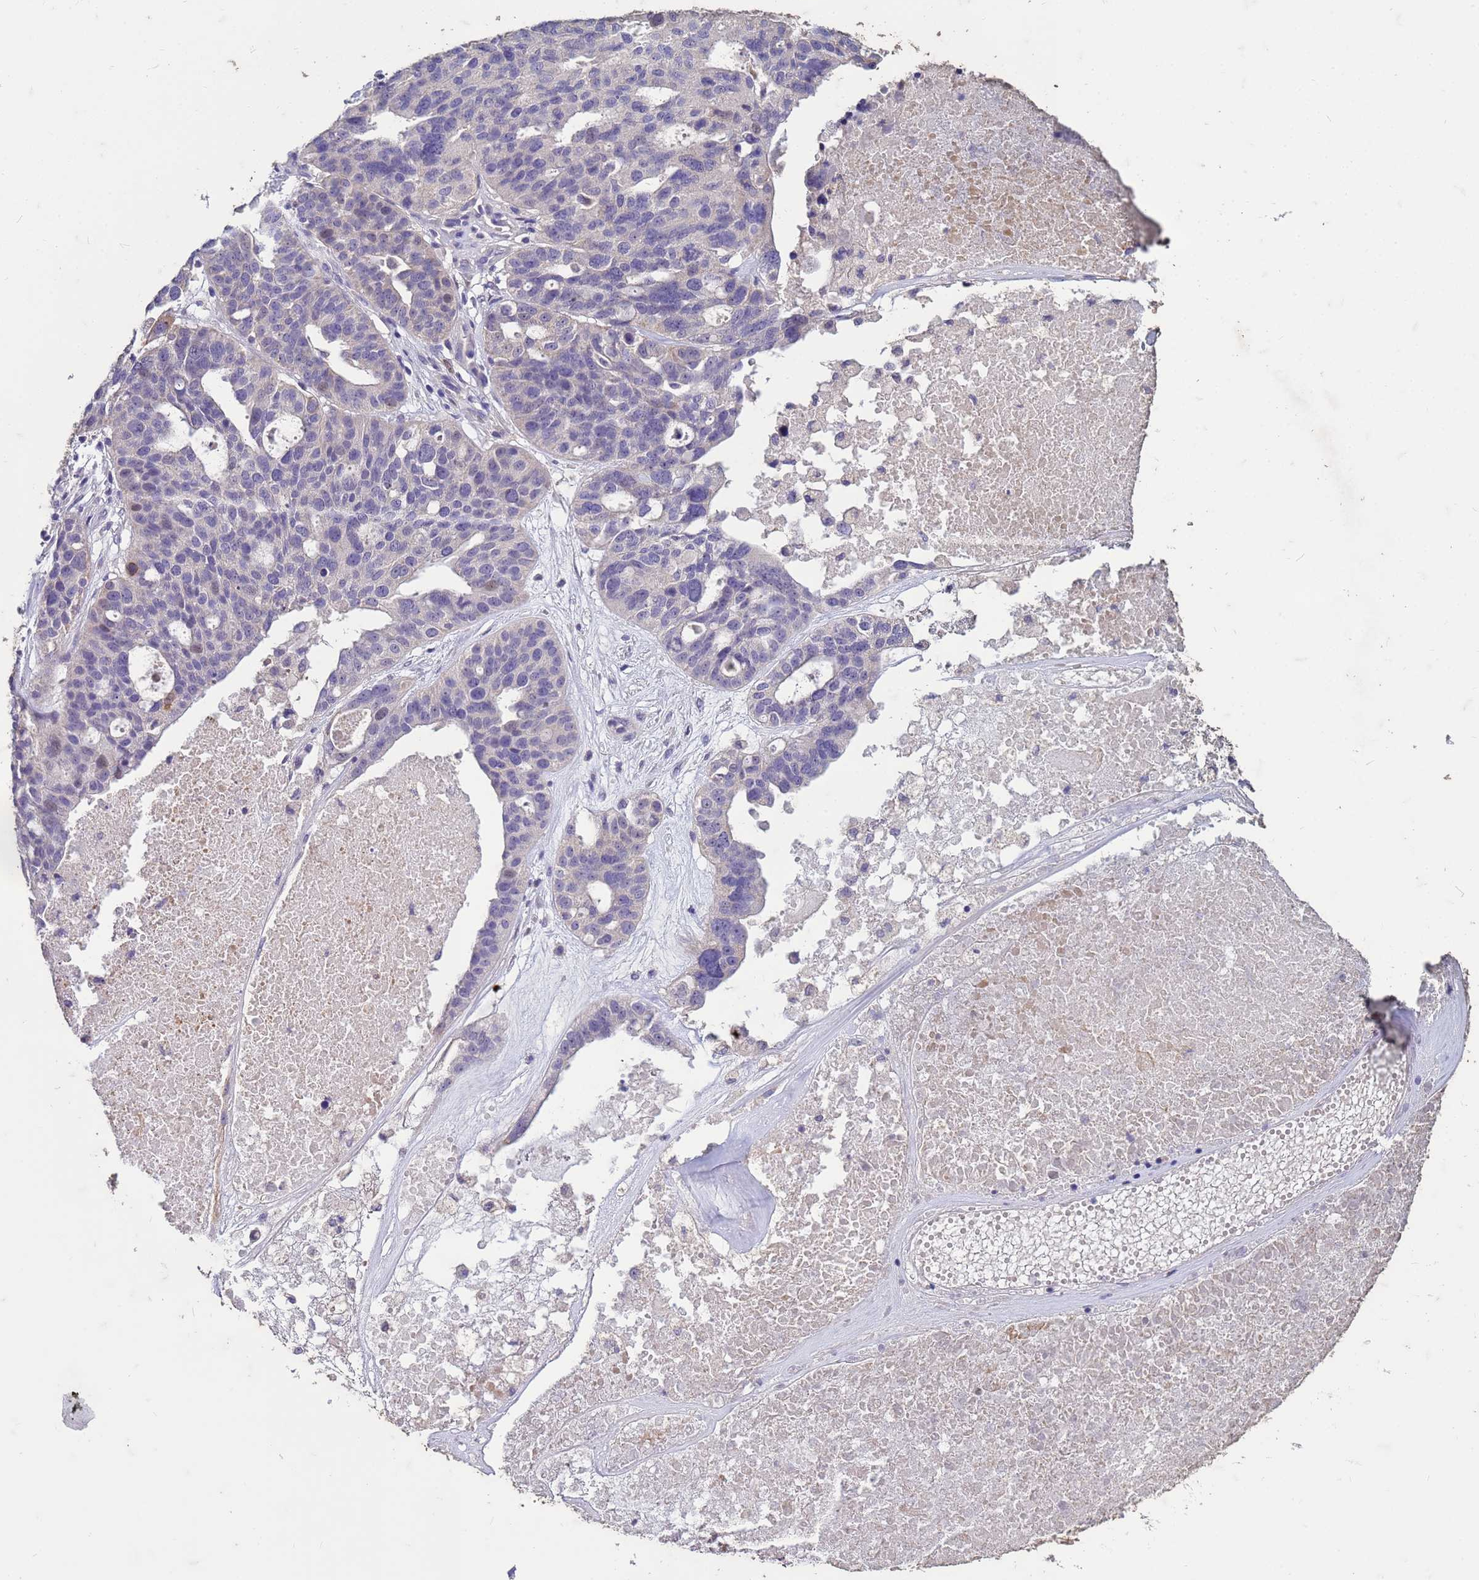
{"staining": {"intensity": "negative", "quantity": "none", "location": "none"}, "tissue": "ovarian cancer", "cell_type": "Tumor cells", "image_type": "cancer", "snomed": [{"axis": "morphology", "description": "Cystadenocarcinoma, serous, NOS"}, {"axis": "topography", "description": "Ovary"}], "caption": "DAB (3,3'-diaminobenzidine) immunohistochemical staining of ovarian cancer displays no significant staining in tumor cells.", "gene": "FAM184B", "patient": {"sex": "female", "age": 59}}